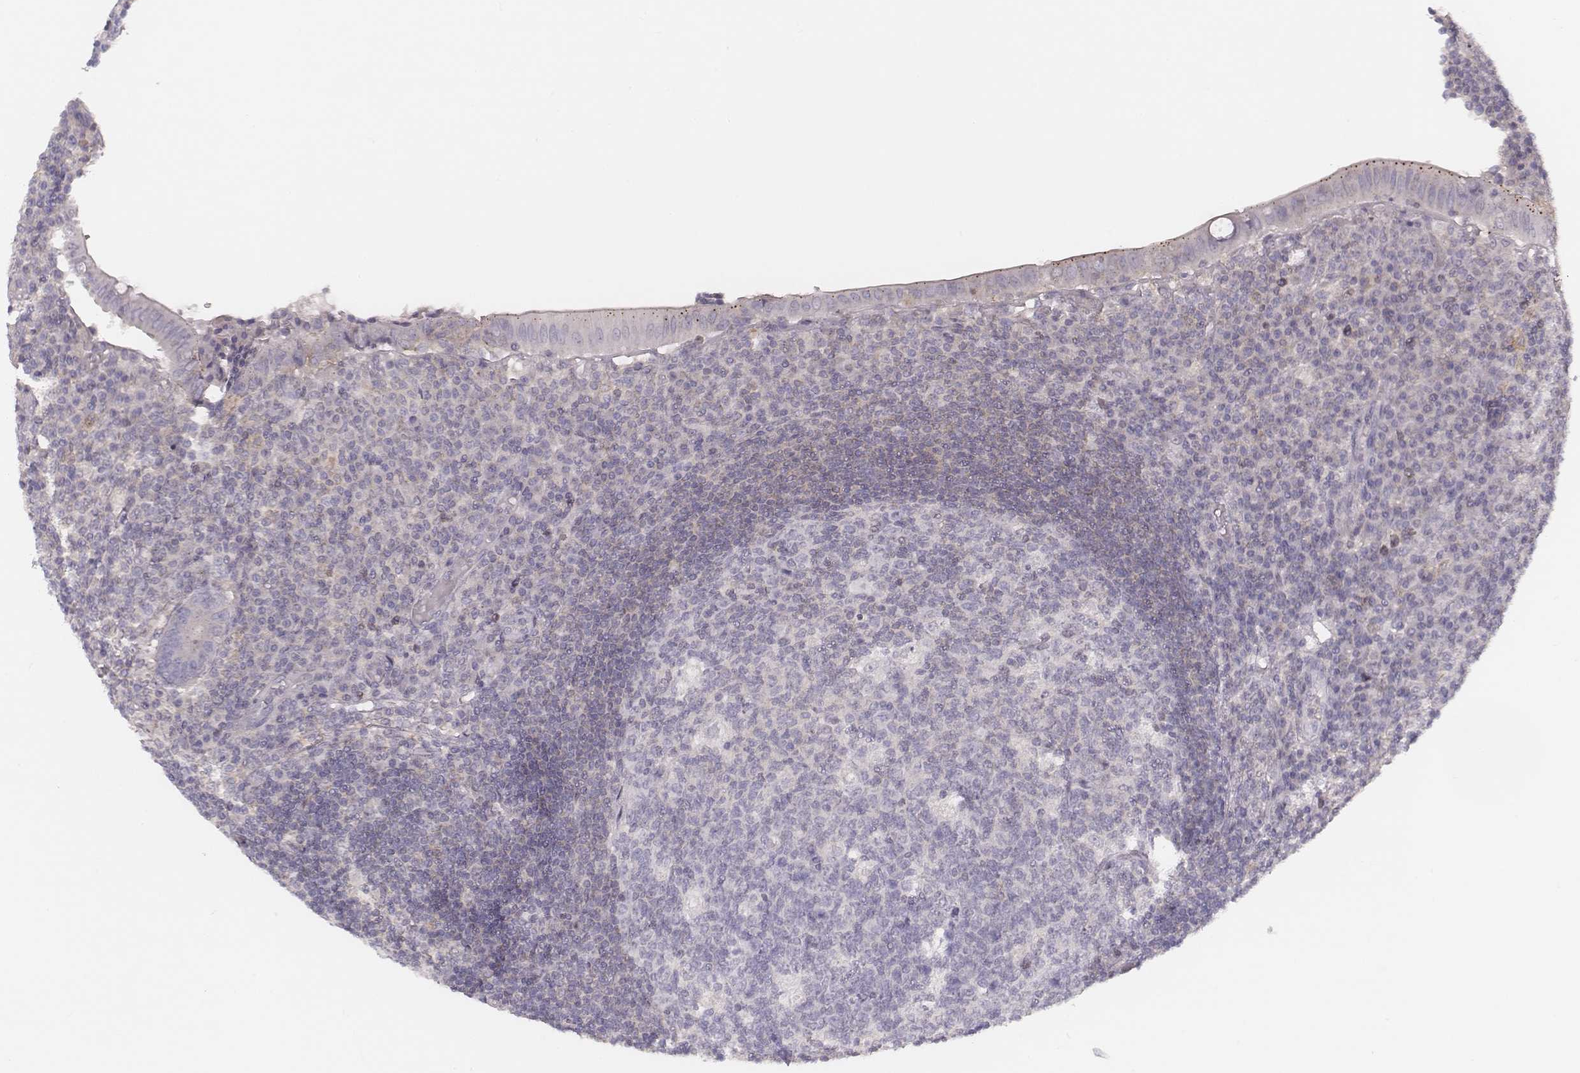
{"staining": {"intensity": "negative", "quantity": "none", "location": "none"}, "tissue": "appendix", "cell_type": "Glandular cells", "image_type": "normal", "snomed": [{"axis": "morphology", "description": "Normal tissue, NOS"}, {"axis": "topography", "description": "Appendix"}], "caption": "Photomicrograph shows no significant protein staining in glandular cells of benign appendix. (Brightfield microscopy of DAB (3,3'-diaminobenzidine) immunohistochemistry (IHC) at high magnification).", "gene": "MSX1", "patient": {"sex": "male", "age": 18}}